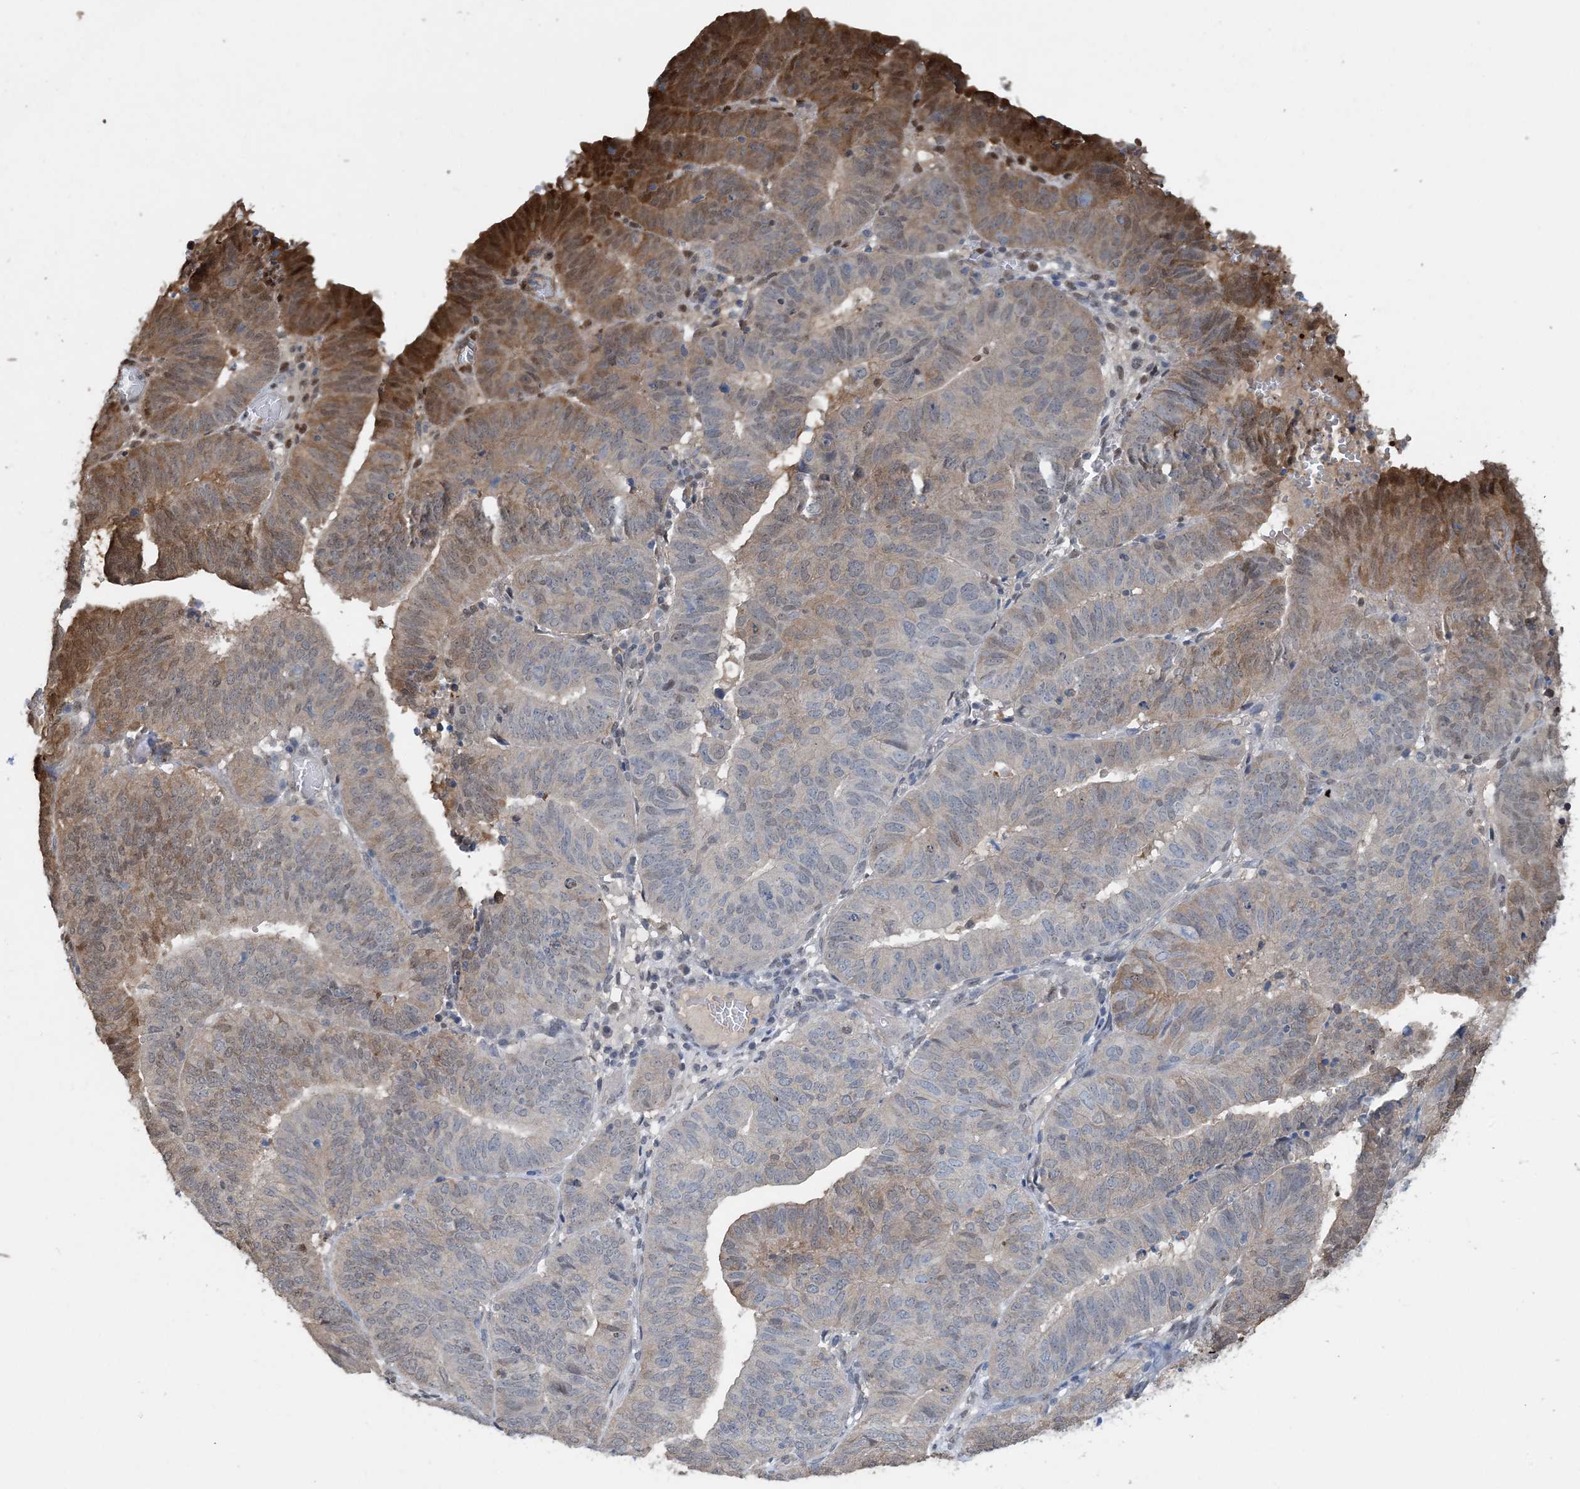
{"staining": {"intensity": "moderate", "quantity": "<25%", "location": "cytoplasmic/membranous,nuclear"}, "tissue": "endometrial cancer", "cell_type": "Tumor cells", "image_type": "cancer", "snomed": [{"axis": "morphology", "description": "Adenocarcinoma, NOS"}, {"axis": "topography", "description": "Uterus"}], "caption": "Immunohistochemical staining of human endometrial cancer (adenocarcinoma) demonstrates moderate cytoplasmic/membranous and nuclear protein staining in about <25% of tumor cells.", "gene": "HIKESHI", "patient": {"sex": "female", "age": 77}}